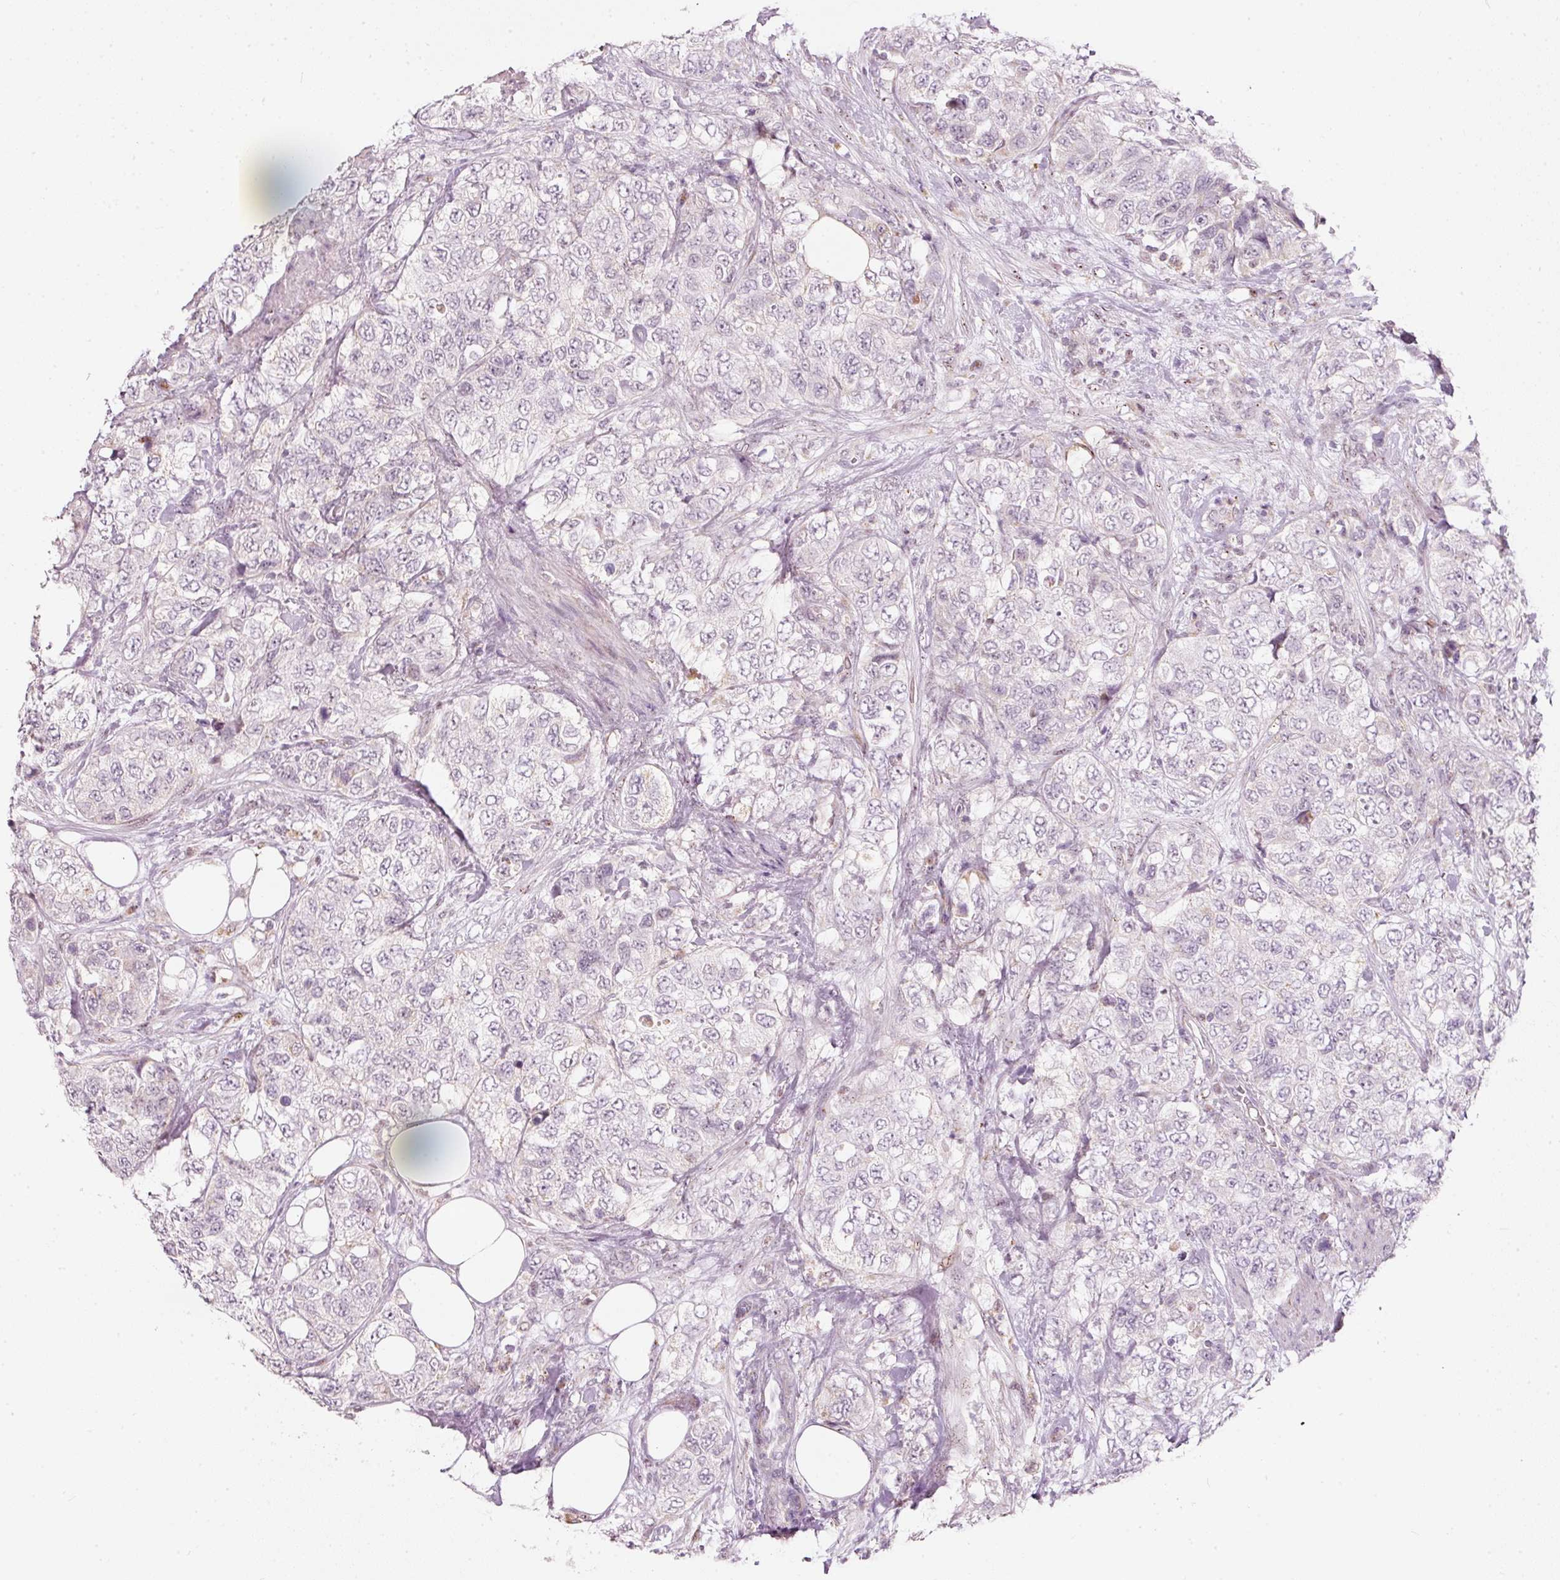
{"staining": {"intensity": "negative", "quantity": "none", "location": "none"}, "tissue": "urothelial cancer", "cell_type": "Tumor cells", "image_type": "cancer", "snomed": [{"axis": "morphology", "description": "Urothelial carcinoma, High grade"}, {"axis": "topography", "description": "Urinary bladder"}], "caption": "DAB immunohistochemical staining of human high-grade urothelial carcinoma exhibits no significant positivity in tumor cells. (Stains: DAB (3,3'-diaminobenzidine) immunohistochemistry (IHC) with hematoxylin counter stain, Microscopy: brightfield microscopy at high magnification).", "gene": "RNF39", "patient": {"sex": "female", "age": 78}}